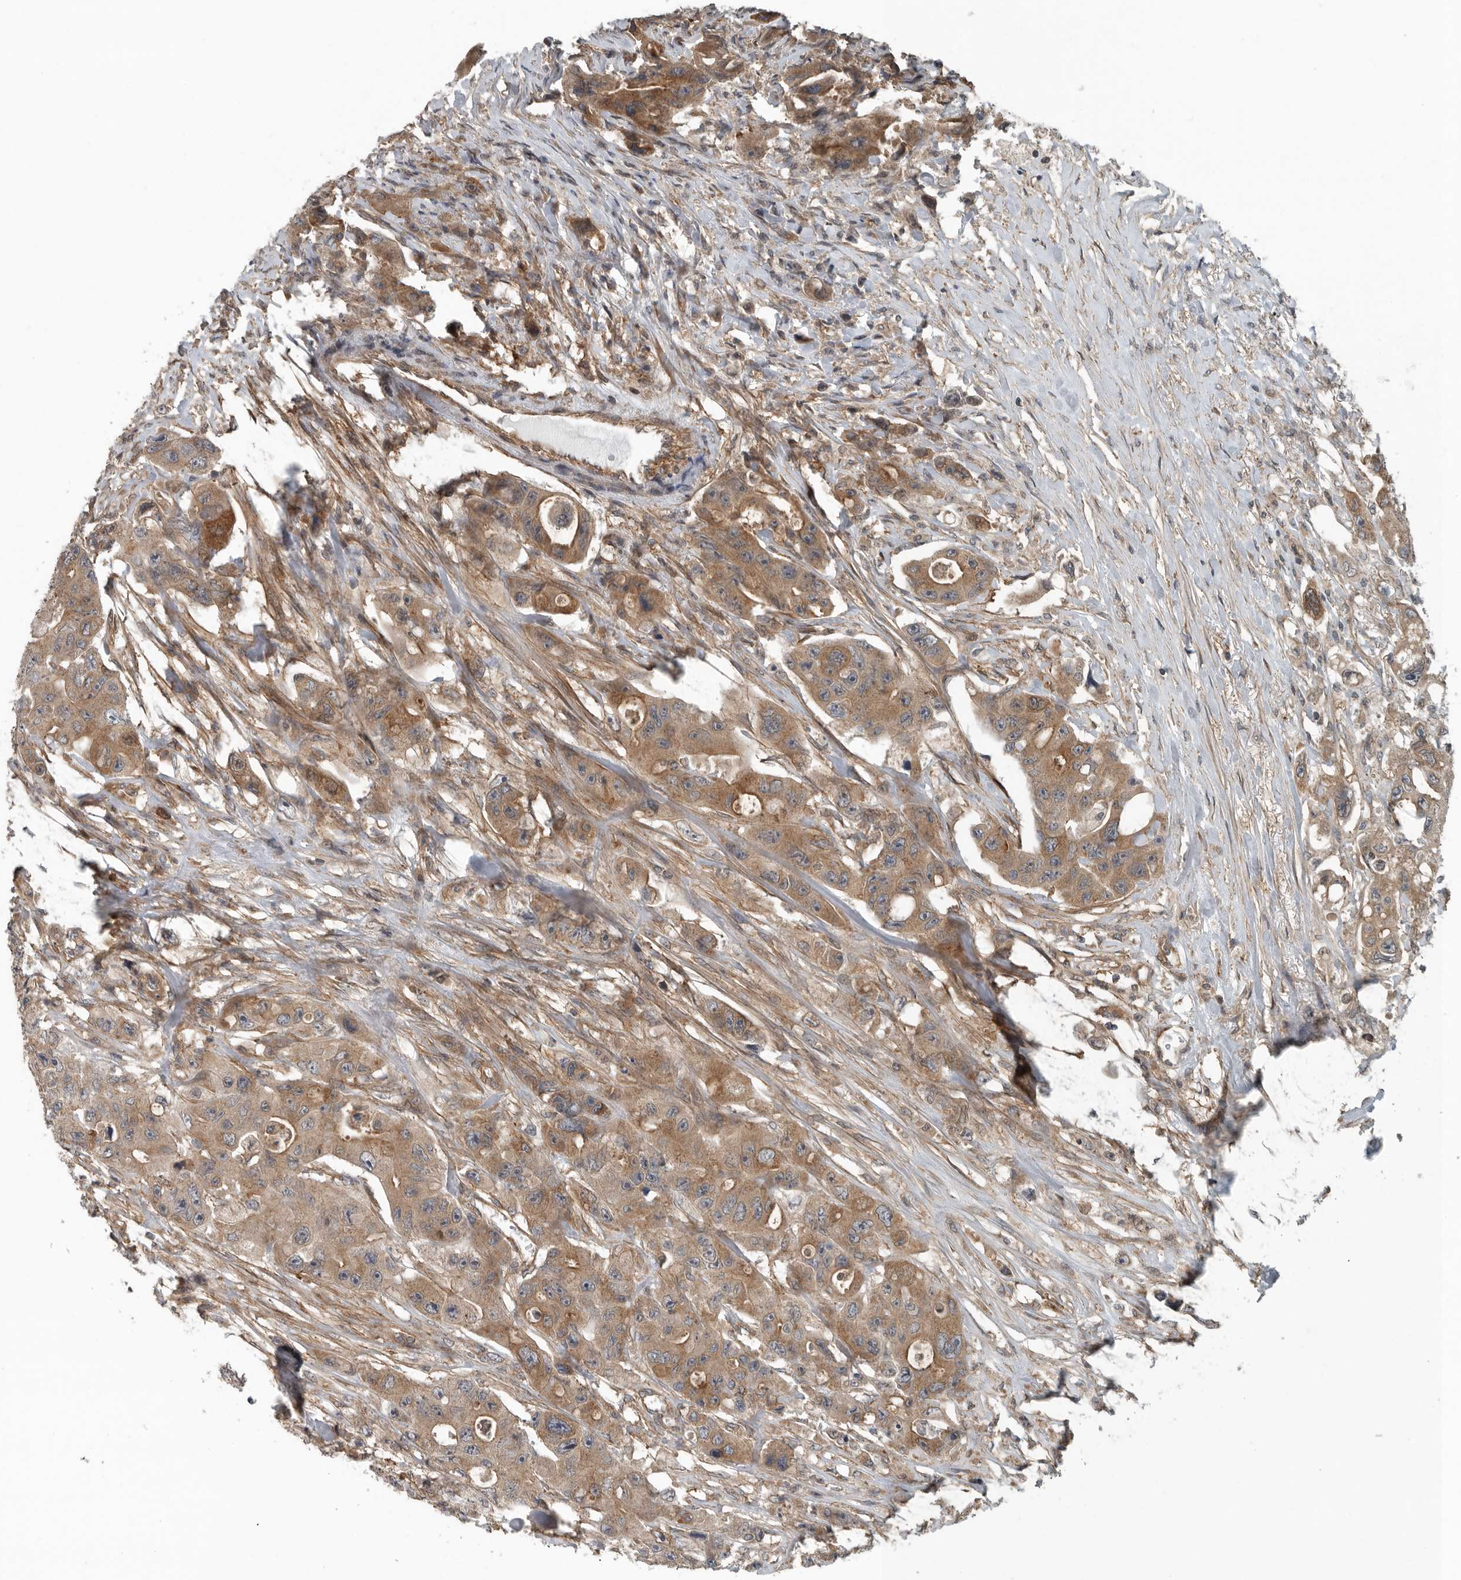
{"staining": {"intensity": "moderate", "quantity": ">75%", "location": "cytoplasmic/membranous"}, "tissue": "colorectal cancer", "cell_type": "Tumor cells", "image_type": "cancer", "snomed": [{"axis": "morphology", "description": "Adenocarcinoma, NOS"}, {"axis": "topography", "description": "Colon"}], "caption": "This is a histology image of immunohistochemistry staining of colorectal cancer, which shows moderate expression in the cytoplasmic/membranous of tumor cells.", "gene": "AMFR", "patient": {"sex": "female", "age": 46}}